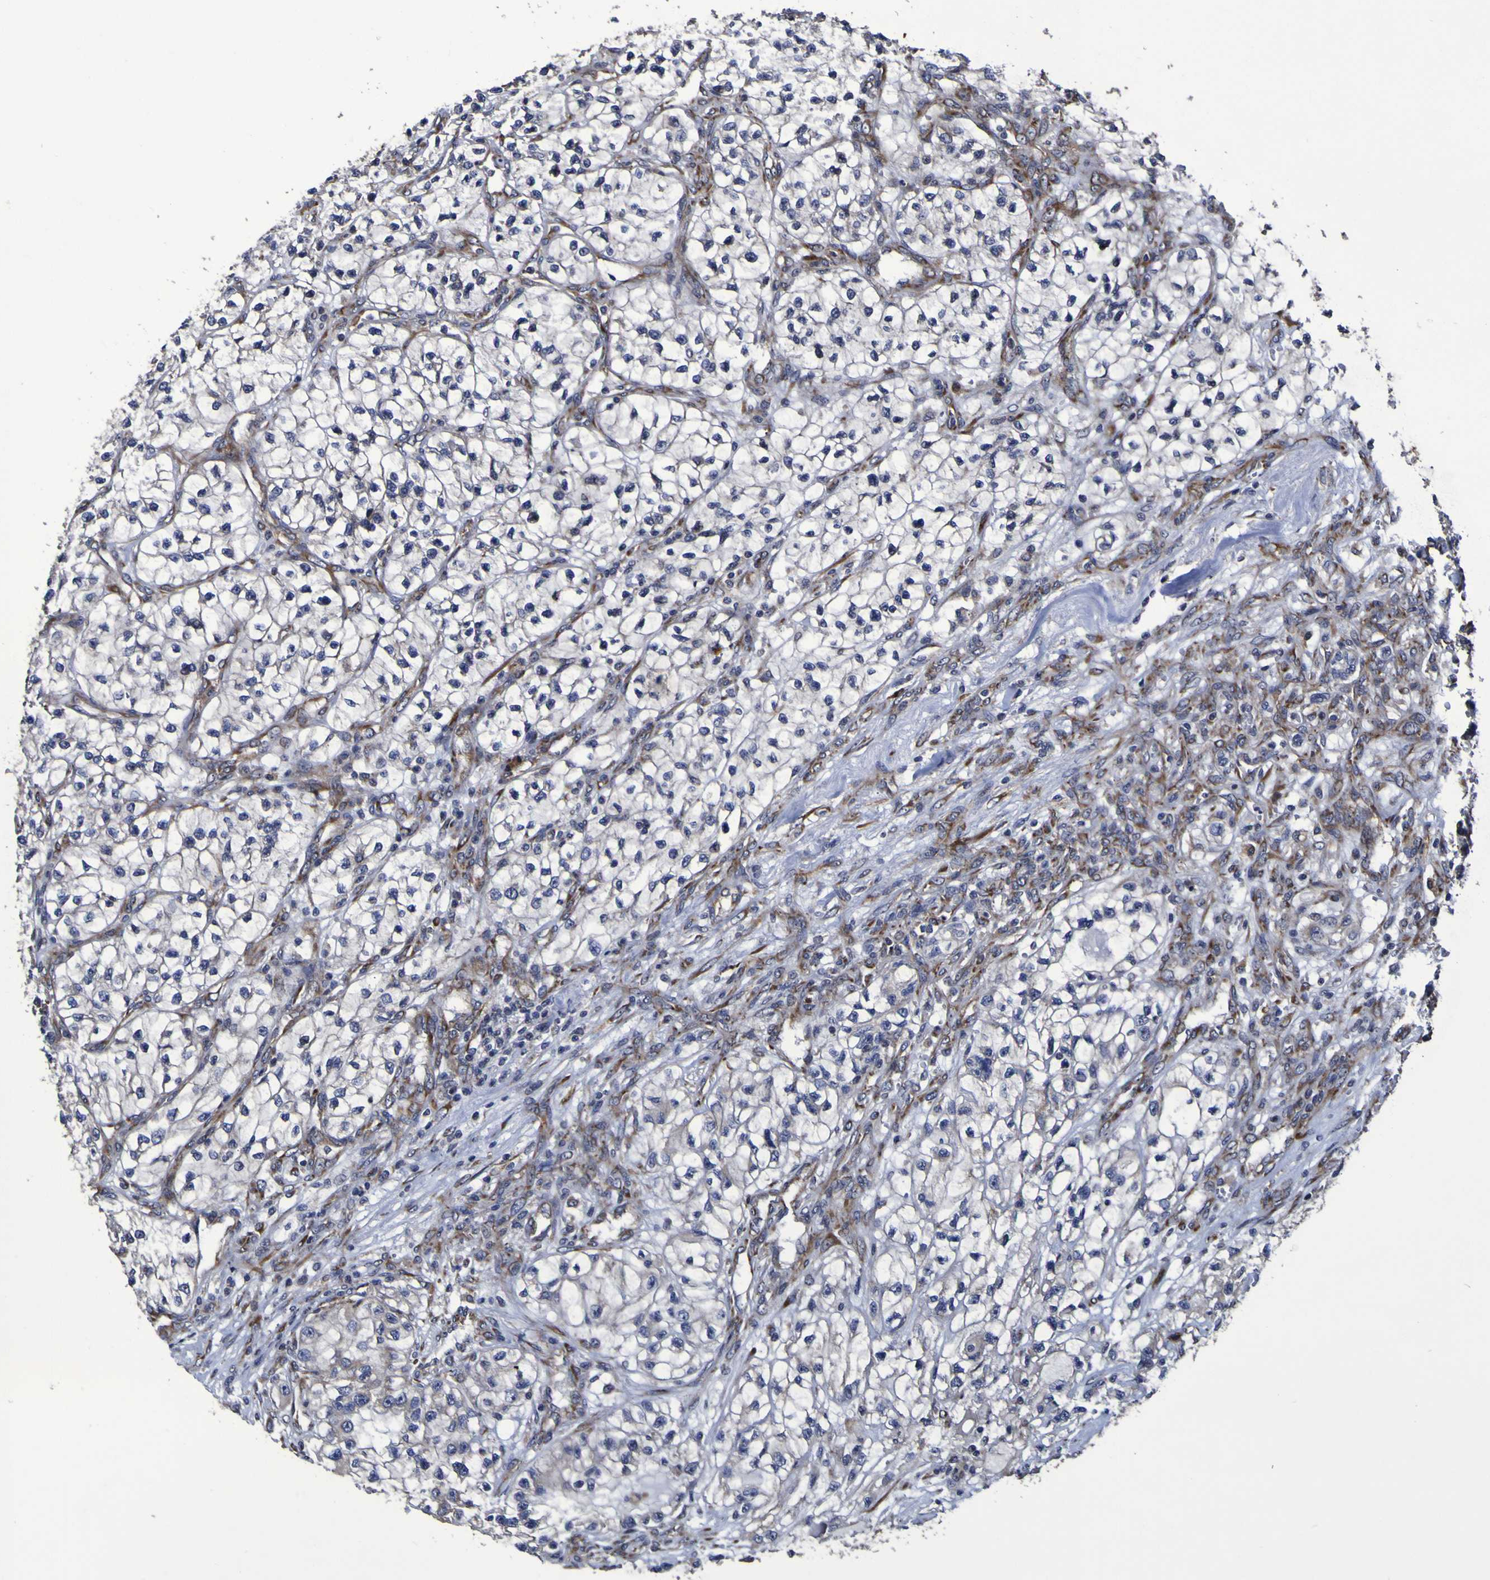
{"staining": {"intensity": "negative", "quantity": "none", "location": "none"}, "tissue": "renal cancer", "cell_type": "Tumor cells", "image_type": "cancer", "snomed": [{"axis": "morphology", "description": "Adenocarcinoma, NOS"}, {"axis": "topography", "description": "Kidney"}], "caption": "Histopathology image shows no protein staining in tumor cells of renal cancer (adenocarcinoma) tissue.", "gene": "P3H1", "patient": {"sex": "female", "age": 57}}